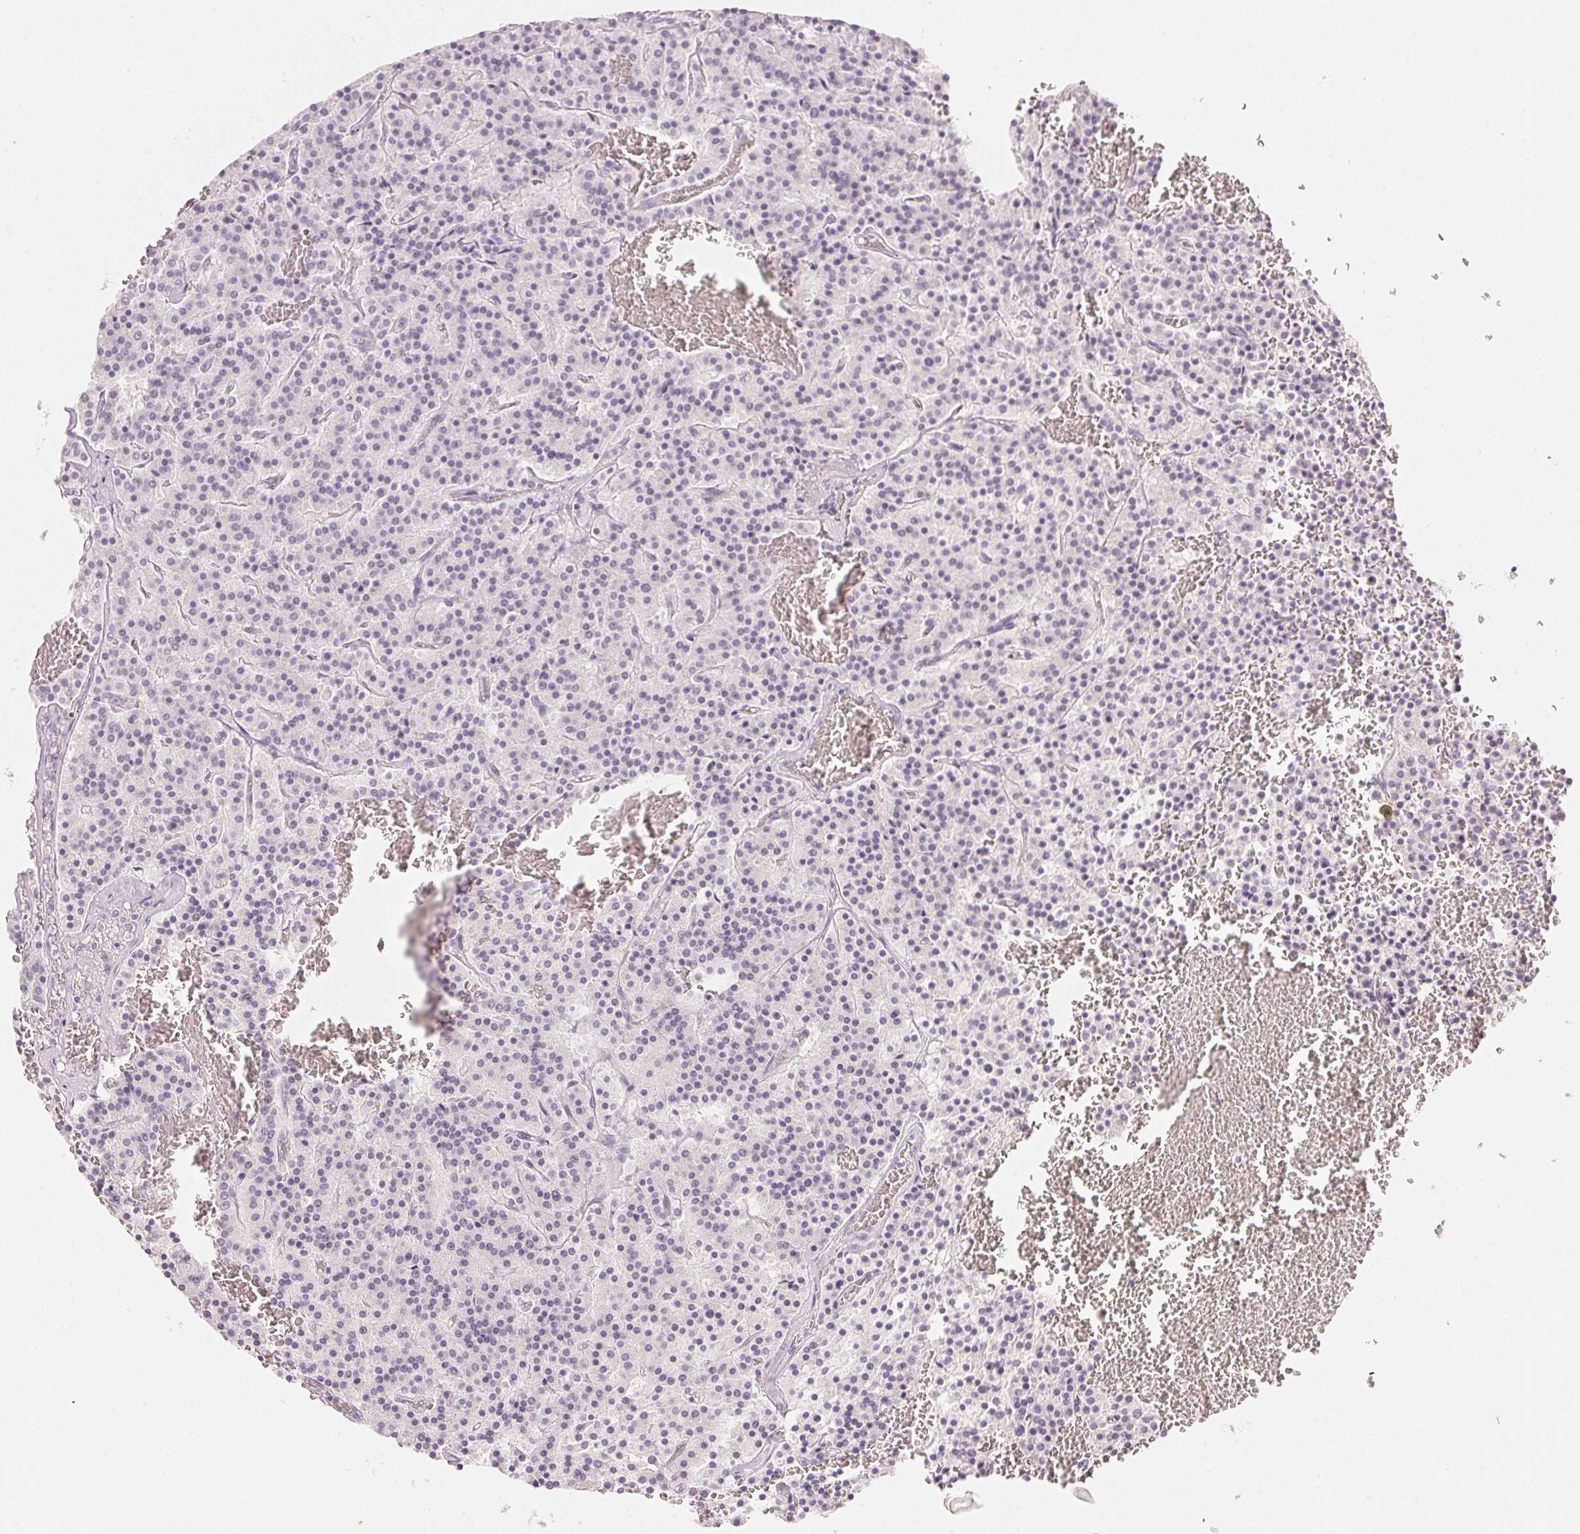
{"staining": {"intensity": "negative", "quantity": "none", "location": "none"}, "tissue": "carcinoid", "cell_type": "Tumor cells", "image_type": "cancer", "snomed": [{"axis": "morphology", "description": "Carcinoid, malignant, NOS"}, {"axis": "topography", "description": "Lung"}], "caption": "This is an IHC photomicrograph of carcinoid. There is no expression in tumor cells.", "gene": "SMTN", "patient": {"sex": "male", "age": 70}}